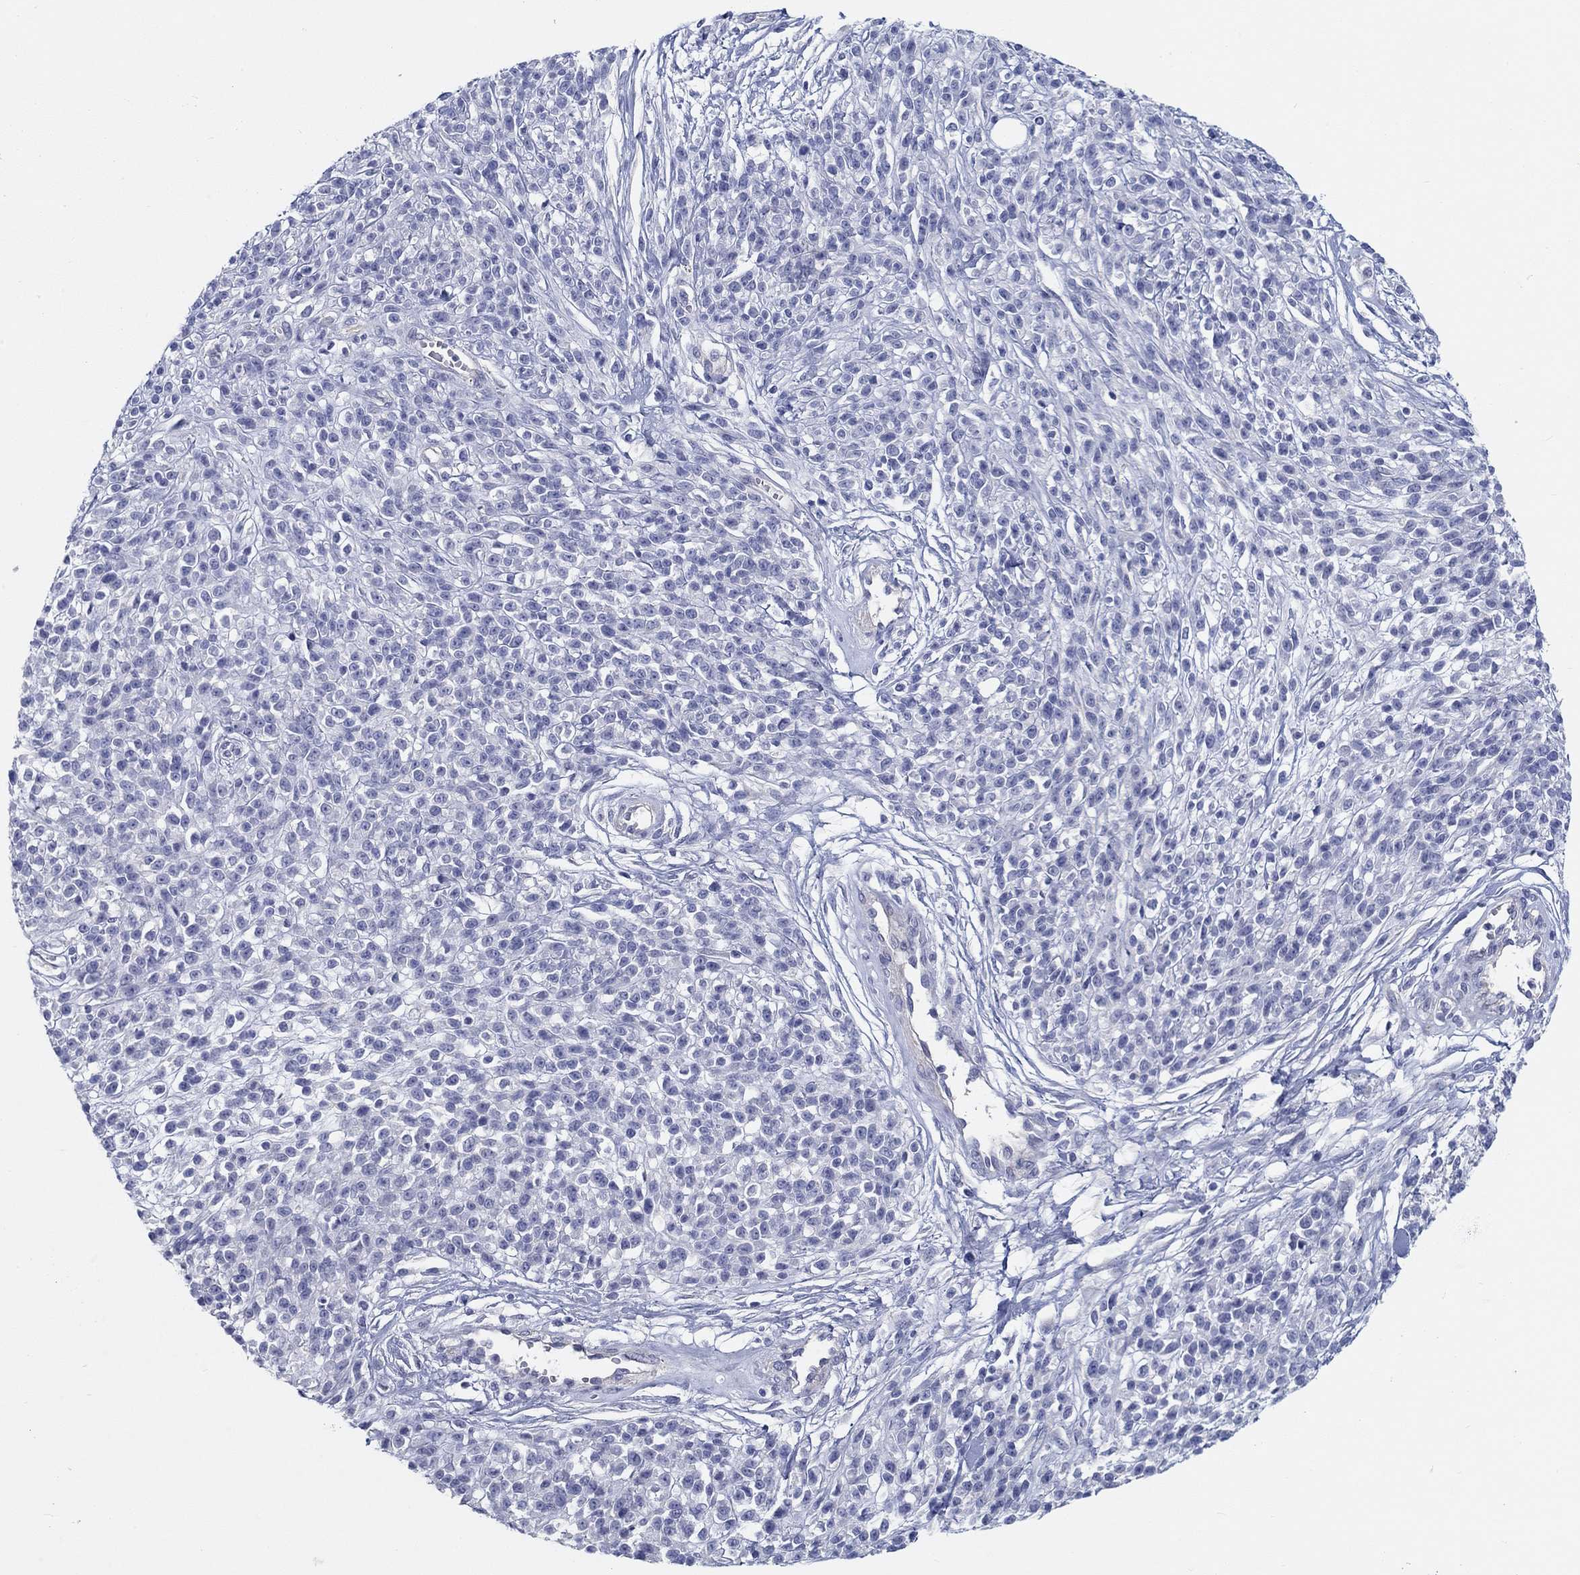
{"staining": {"intensity": "negative", "quantity": "none", "location": "none"}, "tissue": "melanoma", "cell_type": "Tumor cells", "image_type": "cancer", "snomed": [{"axis": "morphology", "description": "Malignant melanoma, NOS"}, {"axis": "topography", "description": "Skin"}, {"axis": "topography", "description": "Skin of trunk"}], "caption": "This is an immunohistochemistry (IHC) micrograph of human melanoma. There is no positivity in tumor cells.", "gene": "CRYGD", "patient": {"sex": "male", "age": 74}}